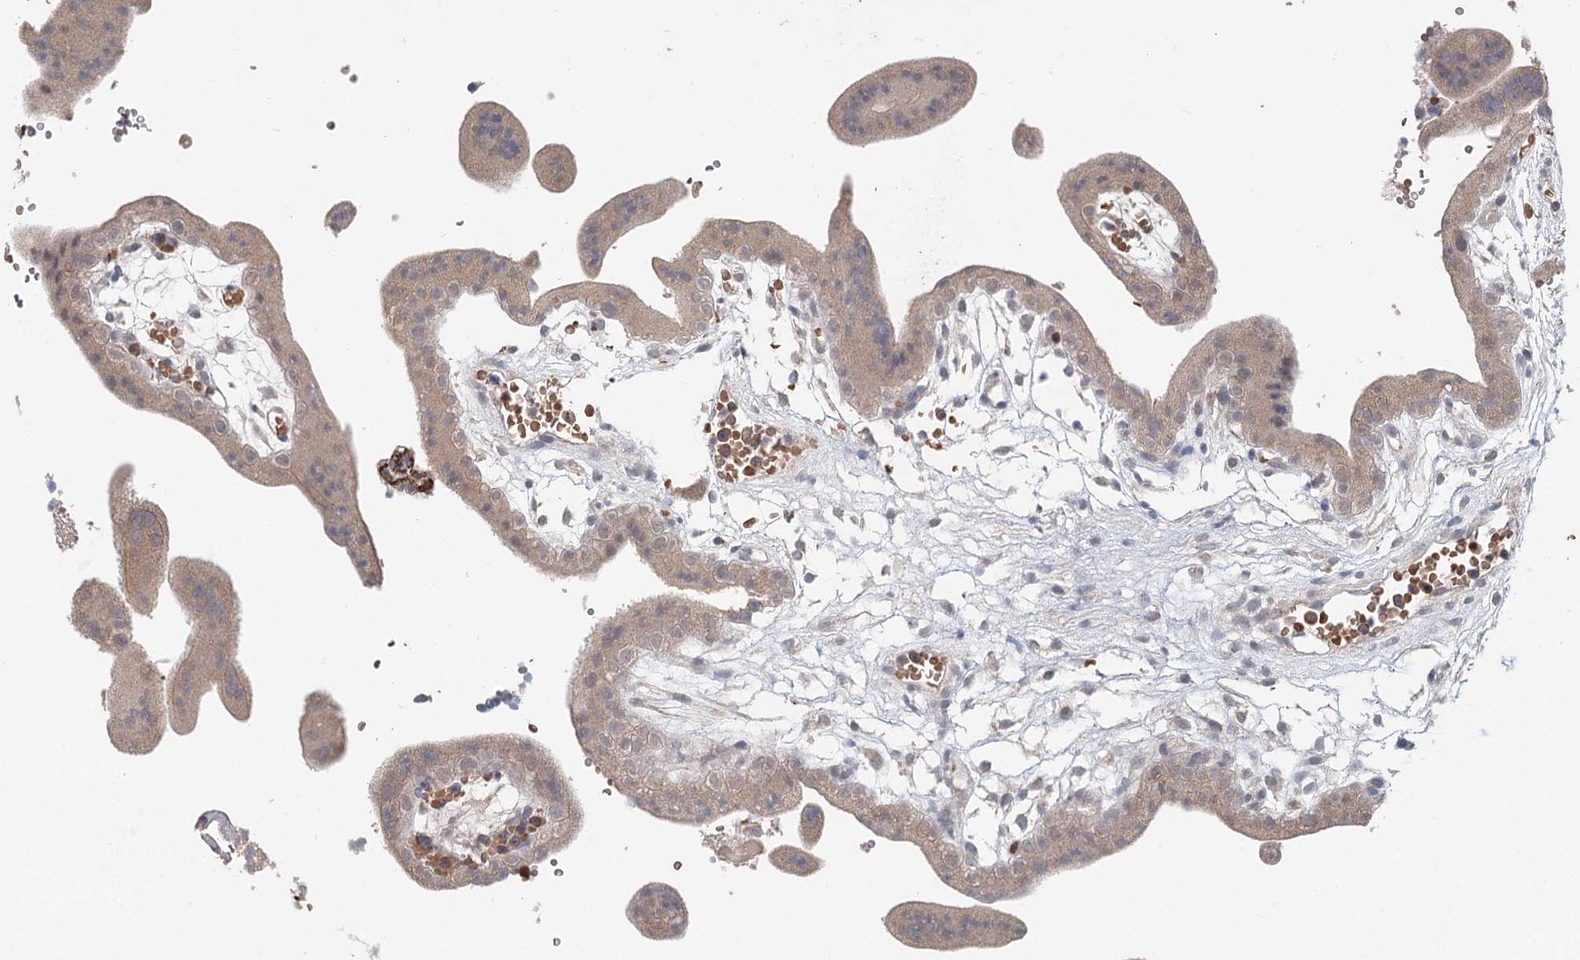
{"staining": {"intensity": "moderate", "quantity": "<25%", "location": "cytoplasmic/membranous"}, "tissue": "placenta", "cell_type": "Decidual cells", "image_type": "normal", "snomed": [{"axis": "morphology", "description": "Normal tissue, NOS"}, {"axis": "topography", "description": "Placenta"}], "caption": "Moderate cytoplasmic/membranous expression for a protein is present in approximately <25% of decidual cells of benign placenta using IHC.", "gene": "FBXO7", "patient": {"sex": "female", "age": 18}}